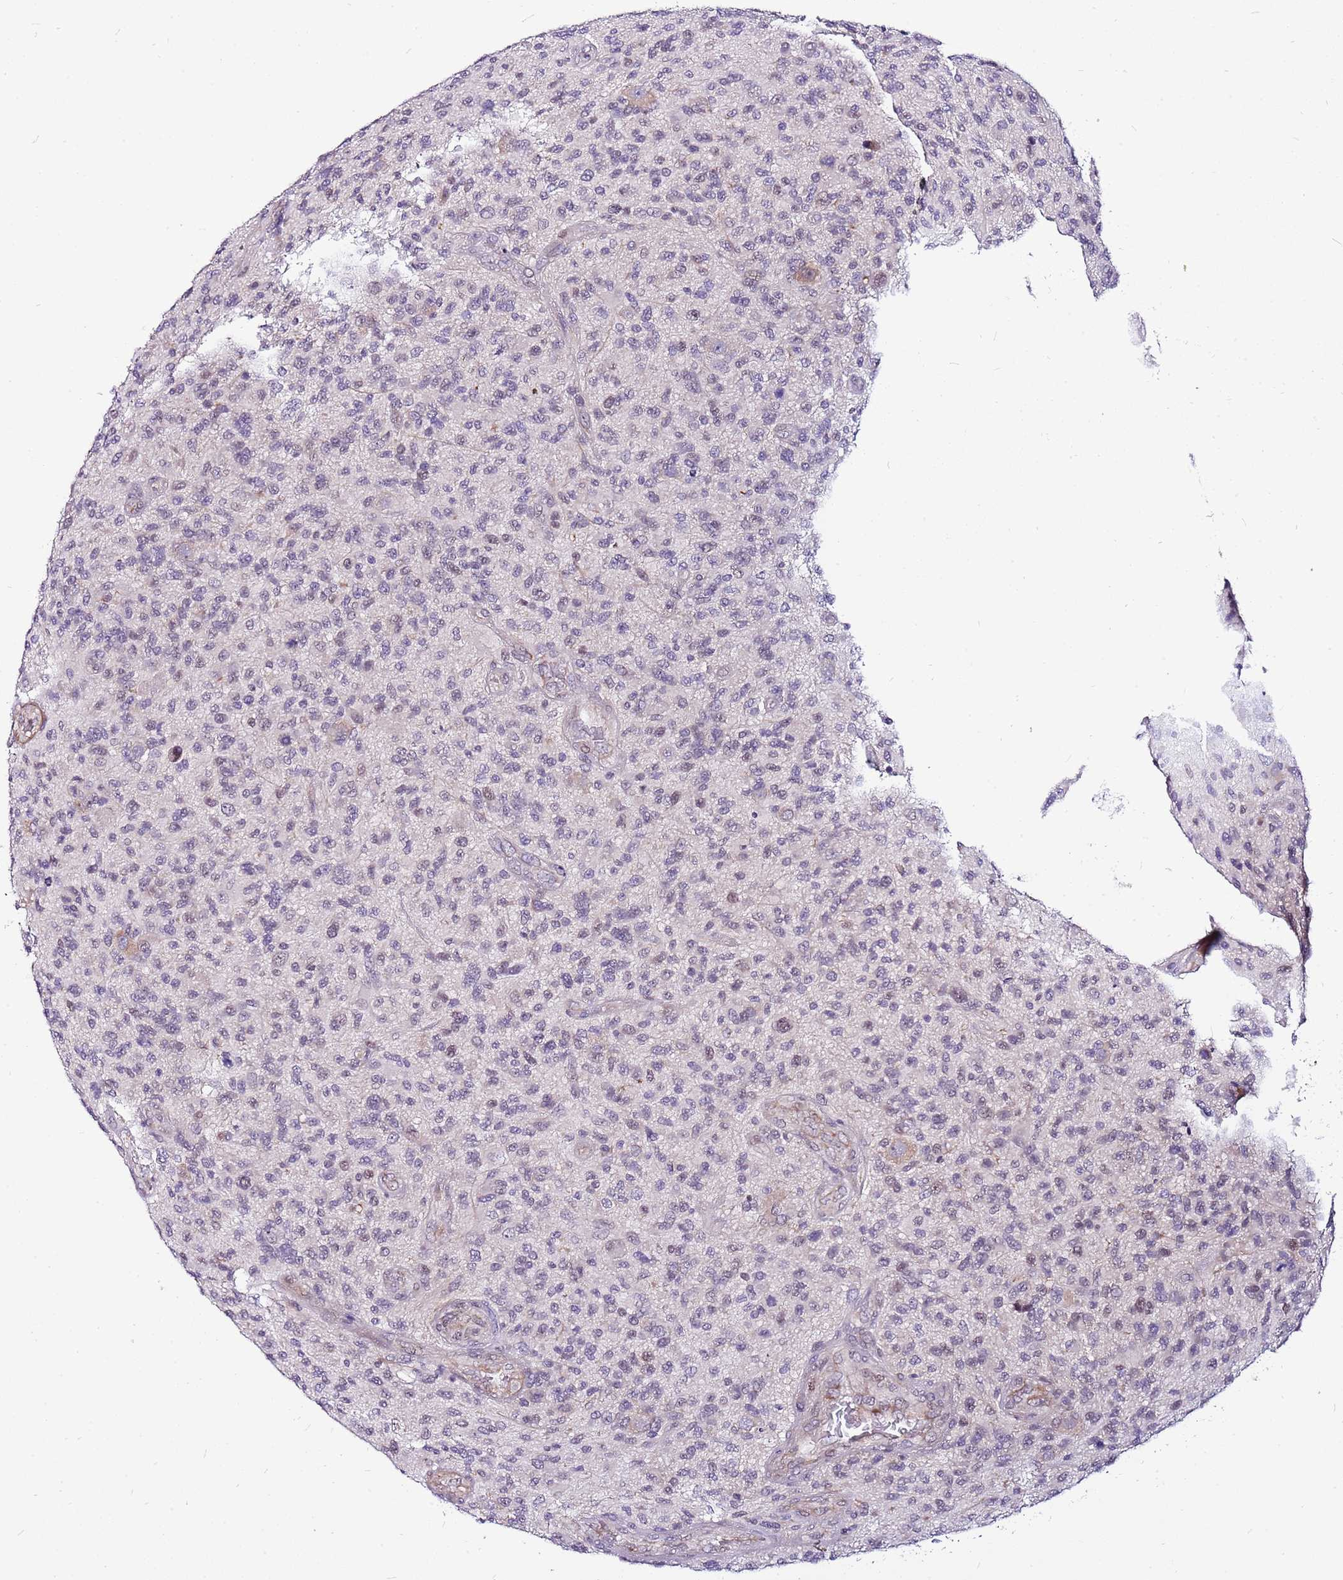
{"staining": {"intensity": "negative", "quantity": "none", "location": "none"}, "tissue": "glioma", "cell_type": "Tumor cells", "image_type": "cancer", "snomed": [{"axis": "morphology", "description": "Glioma, malignant, High grade"}, {"axis": "topography", "description": "Brain"}], "caption": "IHC of glioma demonstrates no positivity in tumor cells.", "gene": "POLE3", "patient": {"sex": "male", "age": 47}}